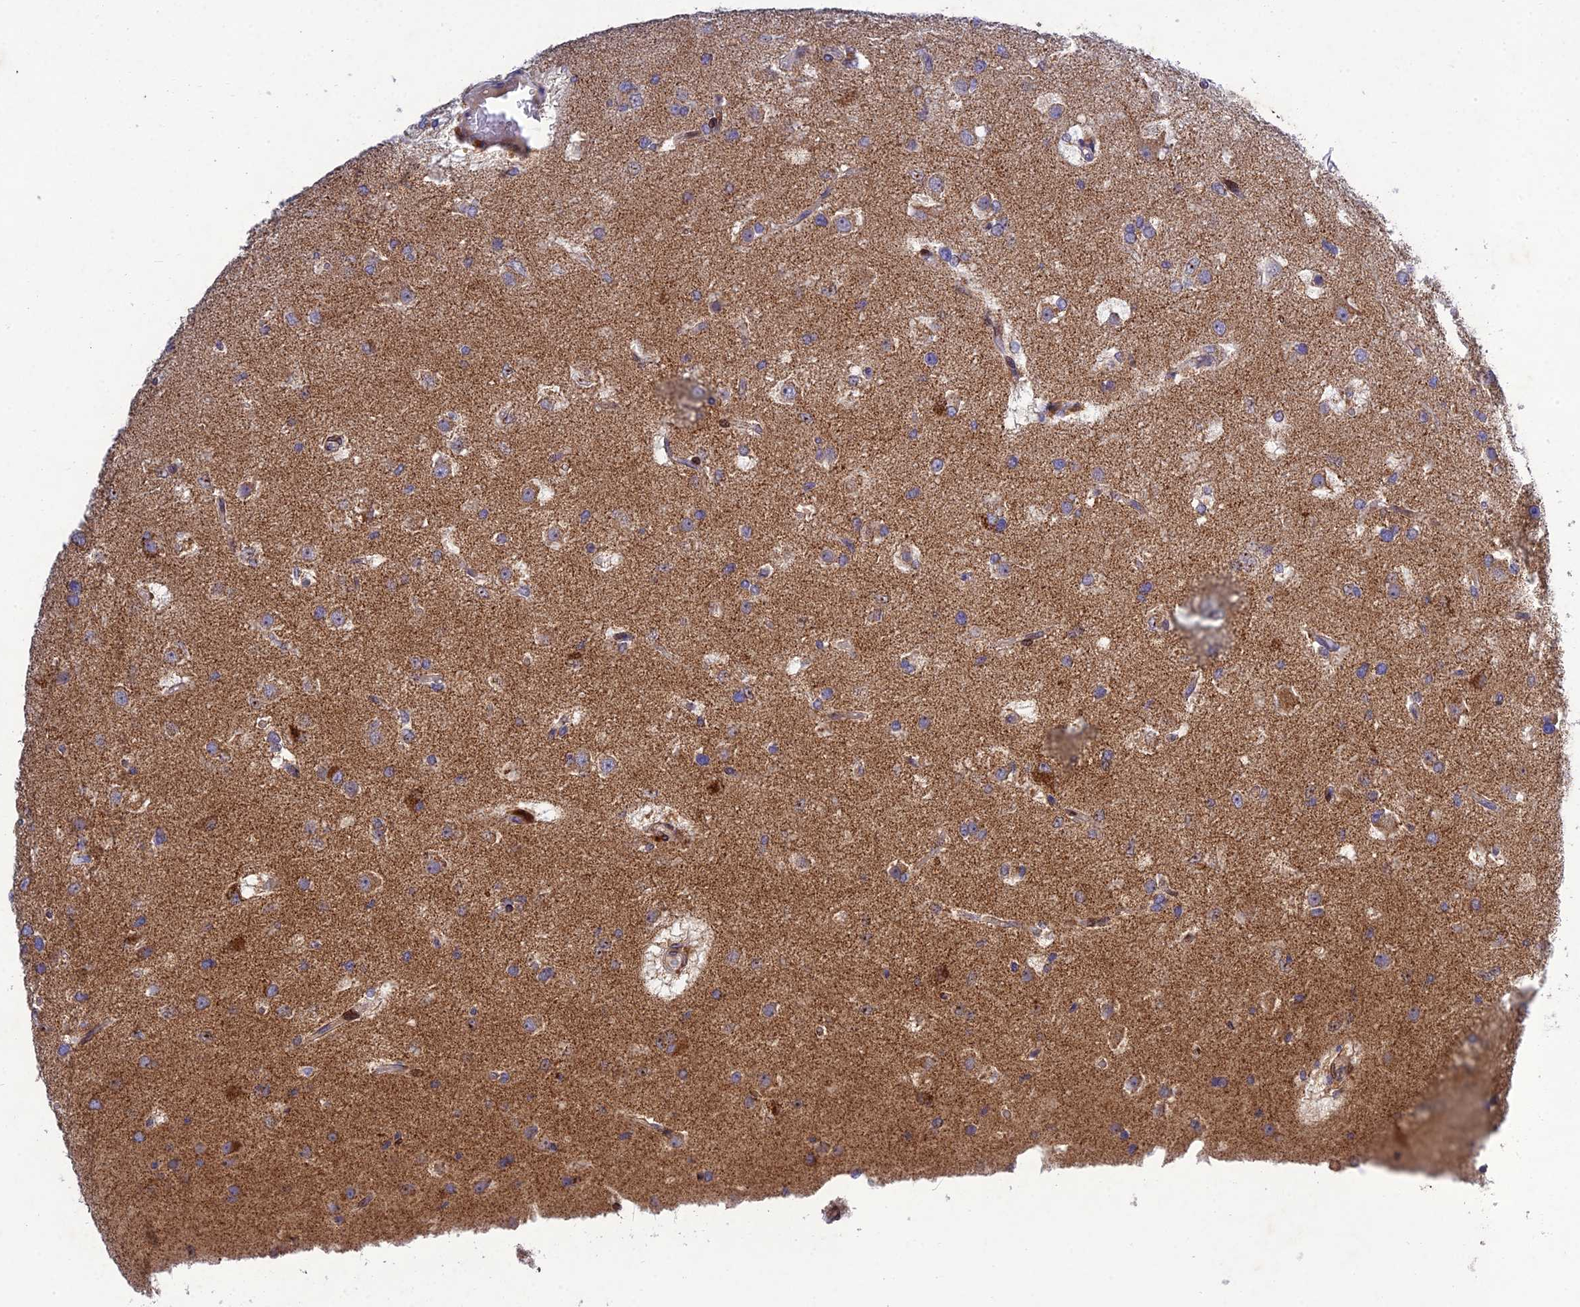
{"staining": {"intensity": "weak", "quantity": "<25%", "location": "cytoplasmic/membranous"}, "tissue": "glioma", "cell_type": "Tumor cells", "image_type": "cancer", "snomed": [{"axis": "morphology", "description": "Glioma, malignant, High grade"}, {"axis": "topography", "description": "Brain"}], "caption": "Immunohistochemical staining of human malignant glioma (high-grade) shows no significant expression in tumor cells.", "gene": "MGAT2", "patient": {"sex": "male", "age": 53}}